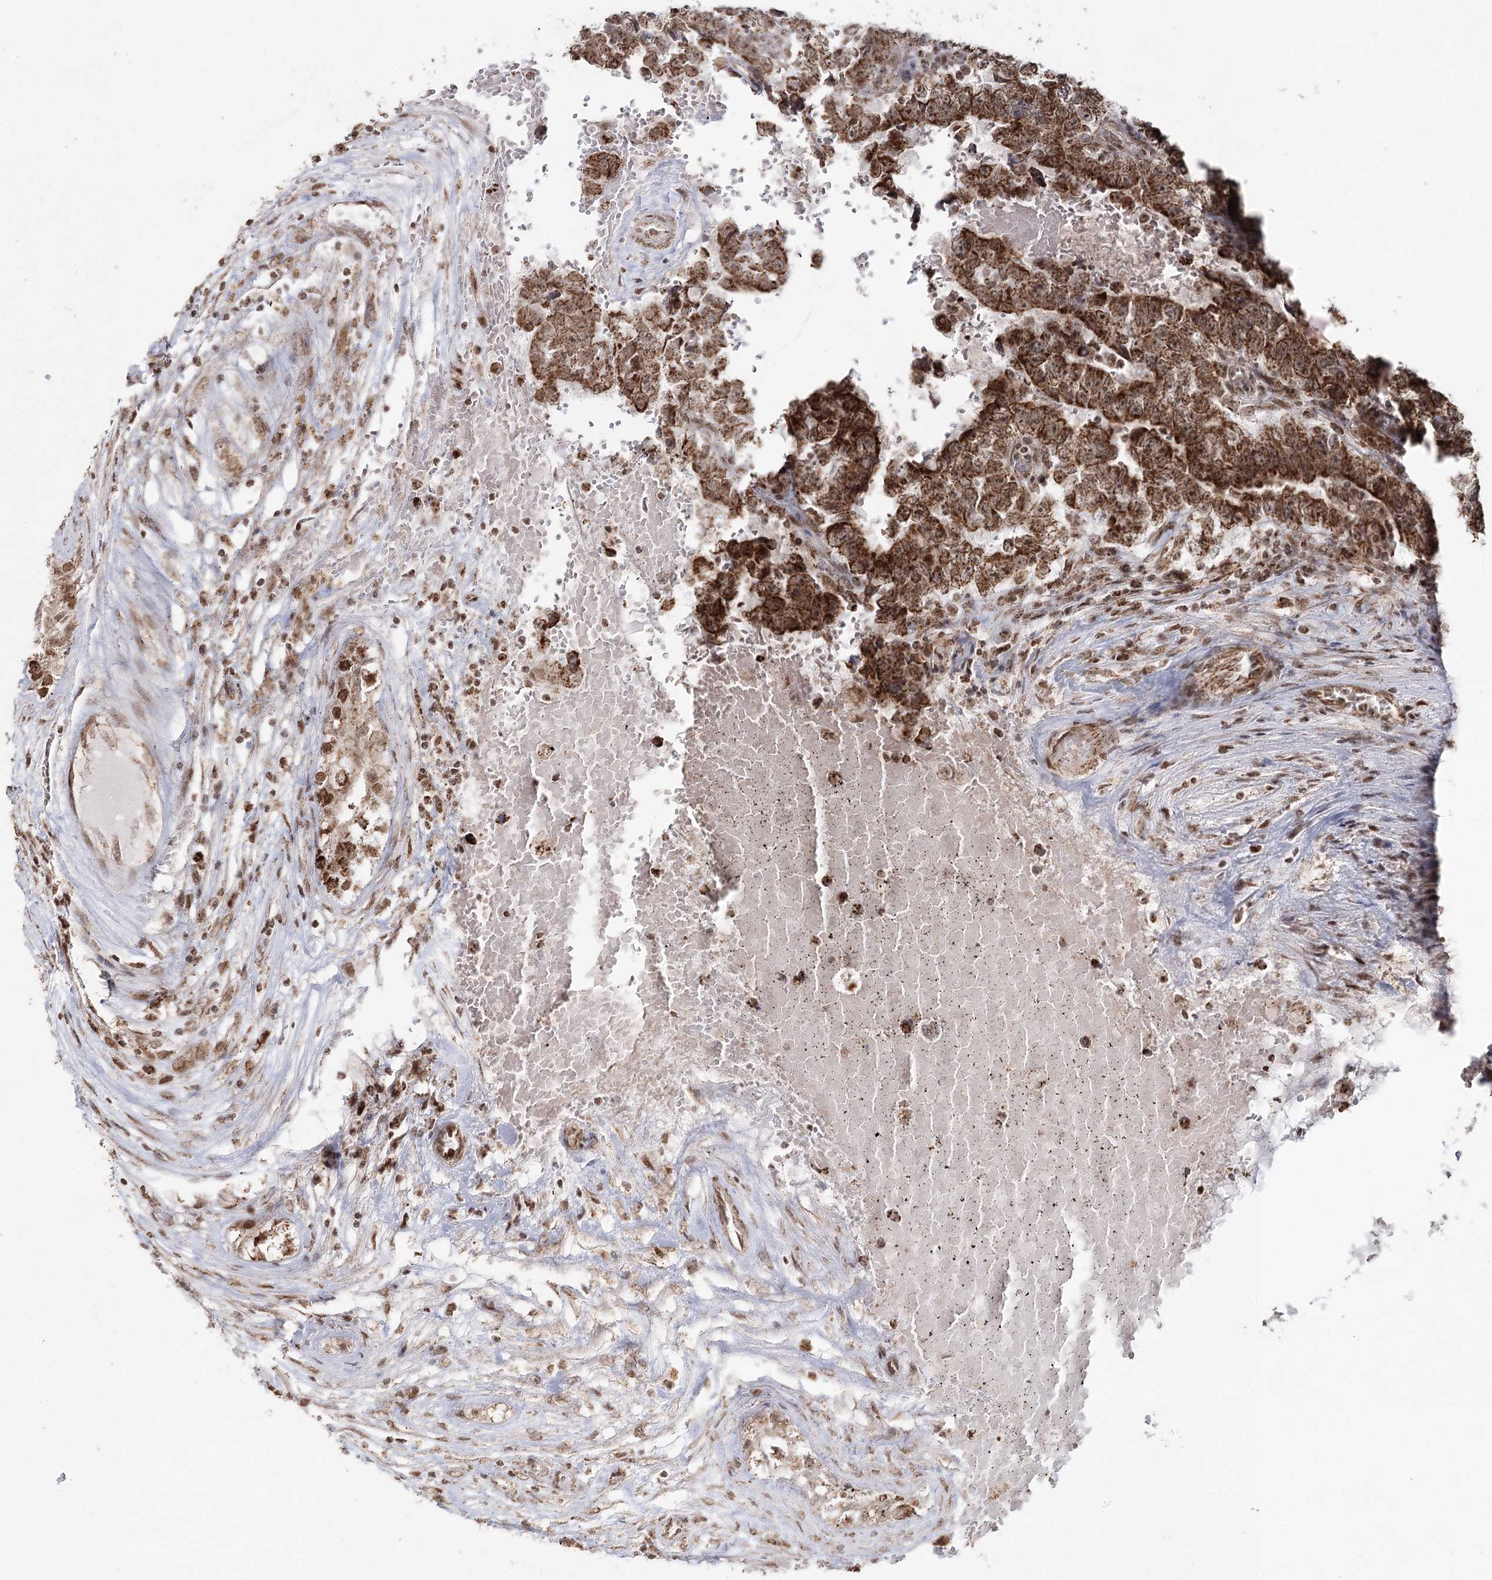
{"staining": {"intensity": "strong", "quantity": "25%-75%", "location": "cytoplasmic/membranous,nuclear"}, "tissue": "testis cancer", "cell_type": "Tumor cells", "image_type": "cancer", "snomed": [{"axis": "morphology", "description": "Carcinoma, Embryonal, NOS"}, {"axis": "topography", "description": "Testis"}], "caption": "This is a histology image of immunohistochemistry (IHC) staining of testis cancer, which shows strong expression in the cytoplasmic/membranous and nuclear of tumor cells.", "gene": "PDHX", "patient": {"sex": "male", "age": 25}}